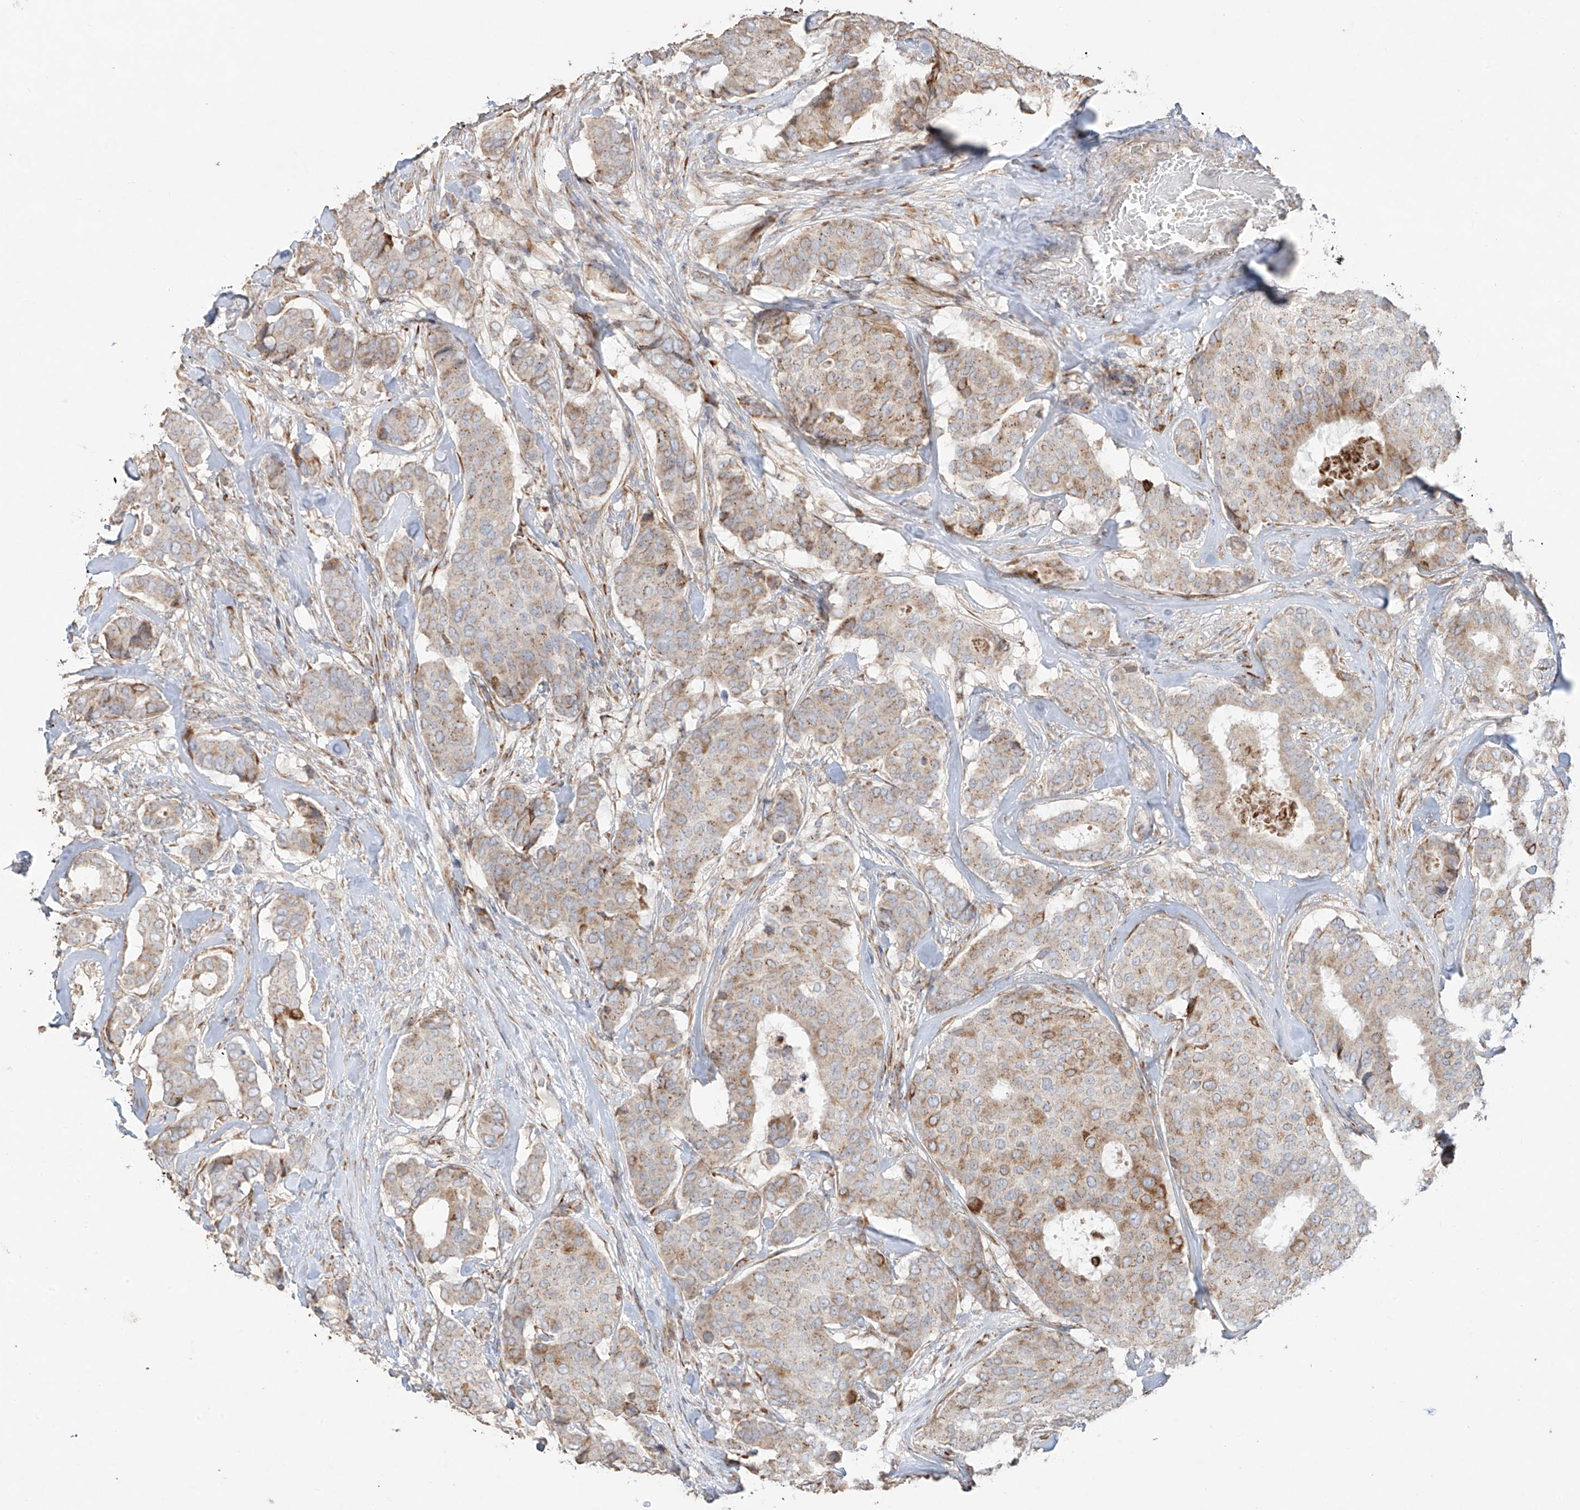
{"staining": {"intensity": "moderate", "quantity": "25%-75%", "location": "cytoplasmic/membranous"}, "tissue": "breast cancer", "cell_type": "Tumor cells", "image_type": "cancer", "snomed": [{"axis": "morphology", "description": "Duct carcinoma"}, {"axis": "topography", "description": "Breast"}], "caption": "Moderate cytoplasmic/membranous protein expression is present in approximately 25%-75% of tumor cells in breast cancer. The protein of interest is stained brown, and the nuclei are stained in blue (DAB (3,3'-diaminobenzidine) IHC with brightfield microscopy, high magnification).", "gene": "COLGALT2", "patient": {"sex": "female", "age": 75}}